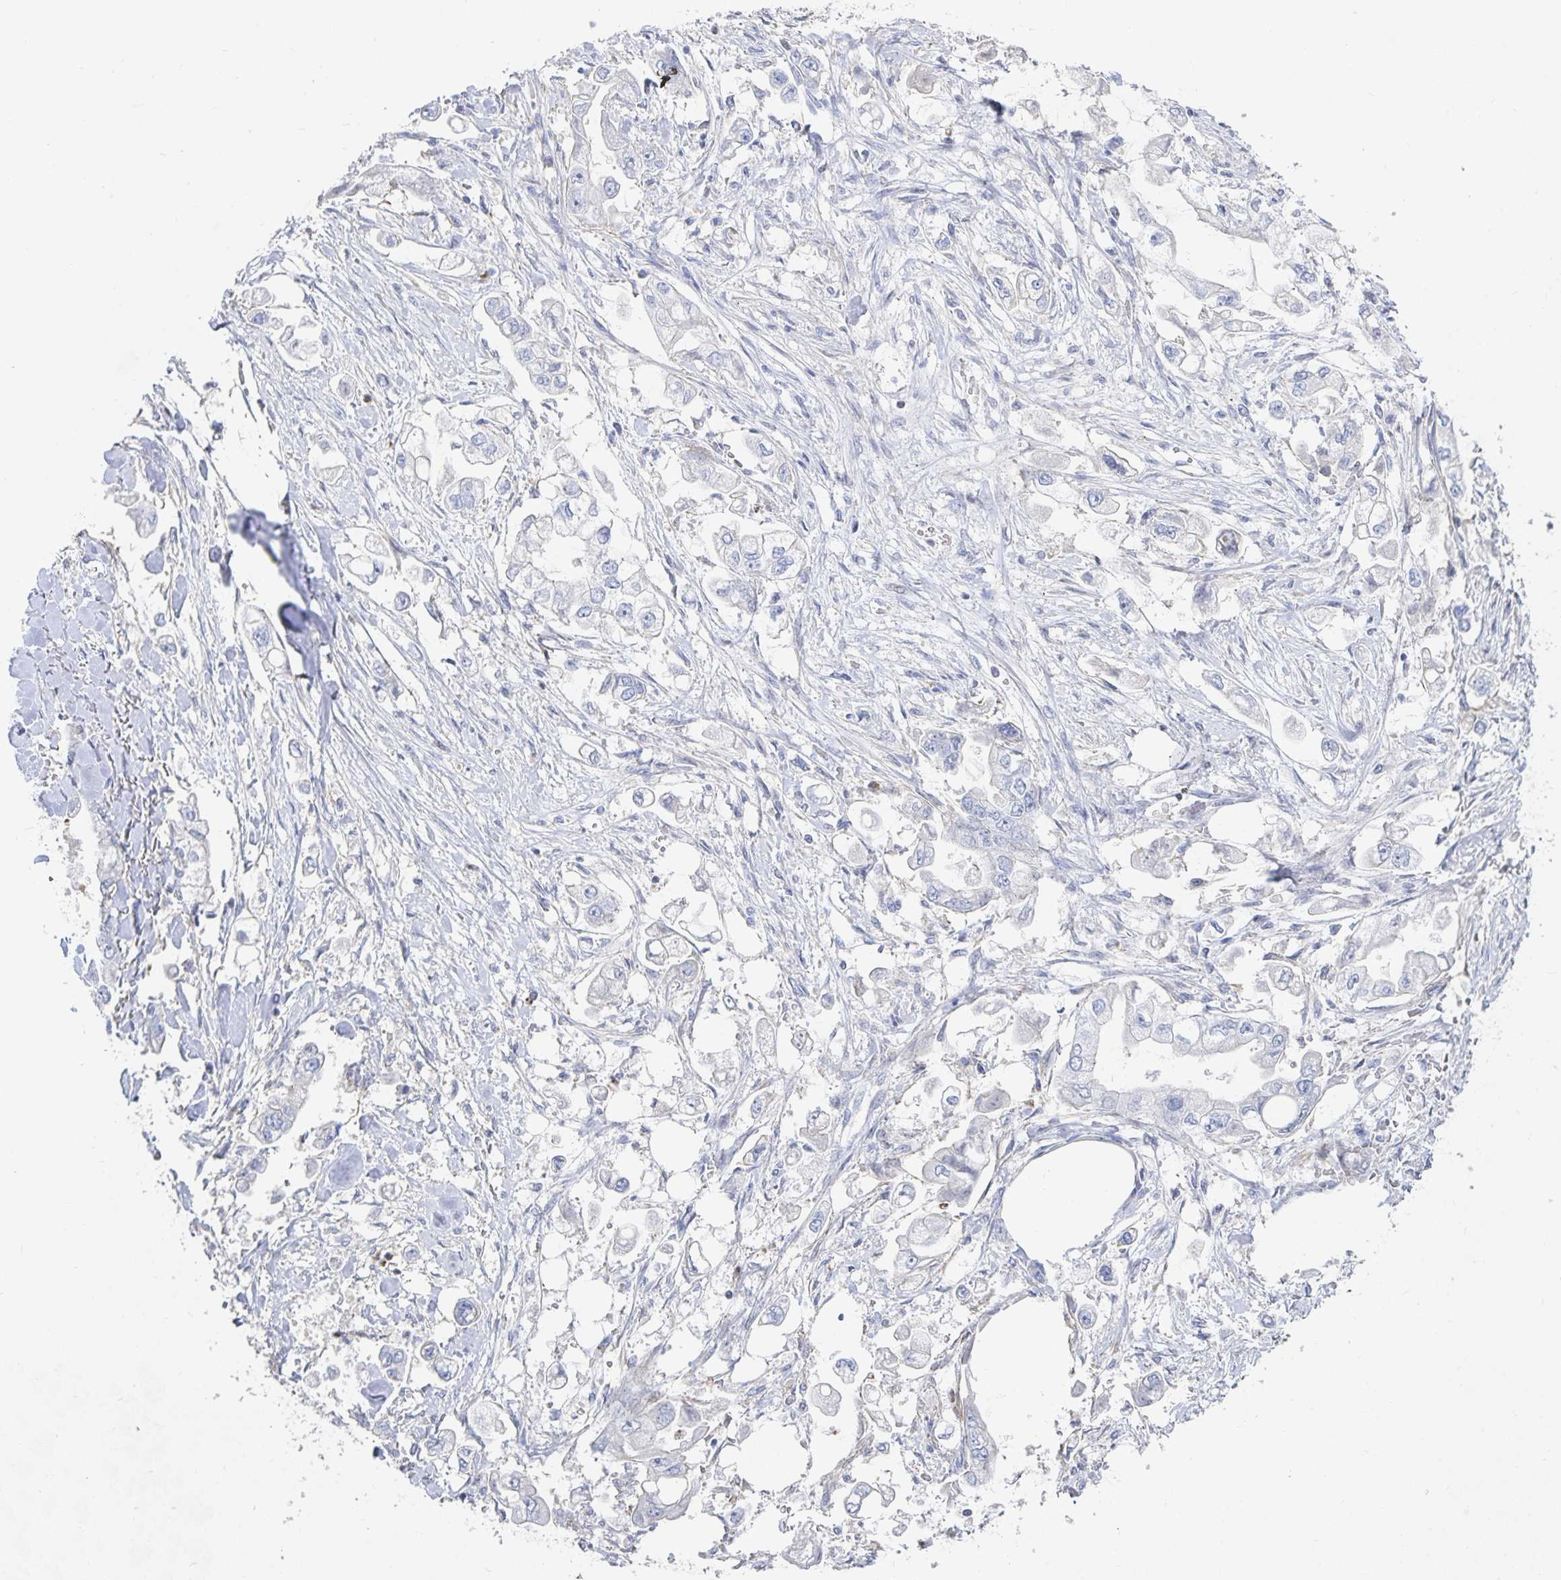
{"staining": {"intensity": "negative", "quantity": "none", "location": "none"}, "tissue": "stomach cancer", "cell_type": "Tumor cells", "image_type": "cancer", "snomed": [{"axis": "morphology", "description": "Adenocarcinoma, NOS"}, {"axis": "topography", "description": "Stomach"}], "caption": "Immunohistochemistry photomicrograph of human stomach cancer stained for a protein (brown), which demonstrates no staining in tumor cells. (Stains: DAB (3,3'-diaminobenzidine) IHC with hematoxylin counter stain, Microscopy: brightfield microscopy at high magnification).", "gene": "PIK3CD", "patient": {"sex": "male", "age": 62}}